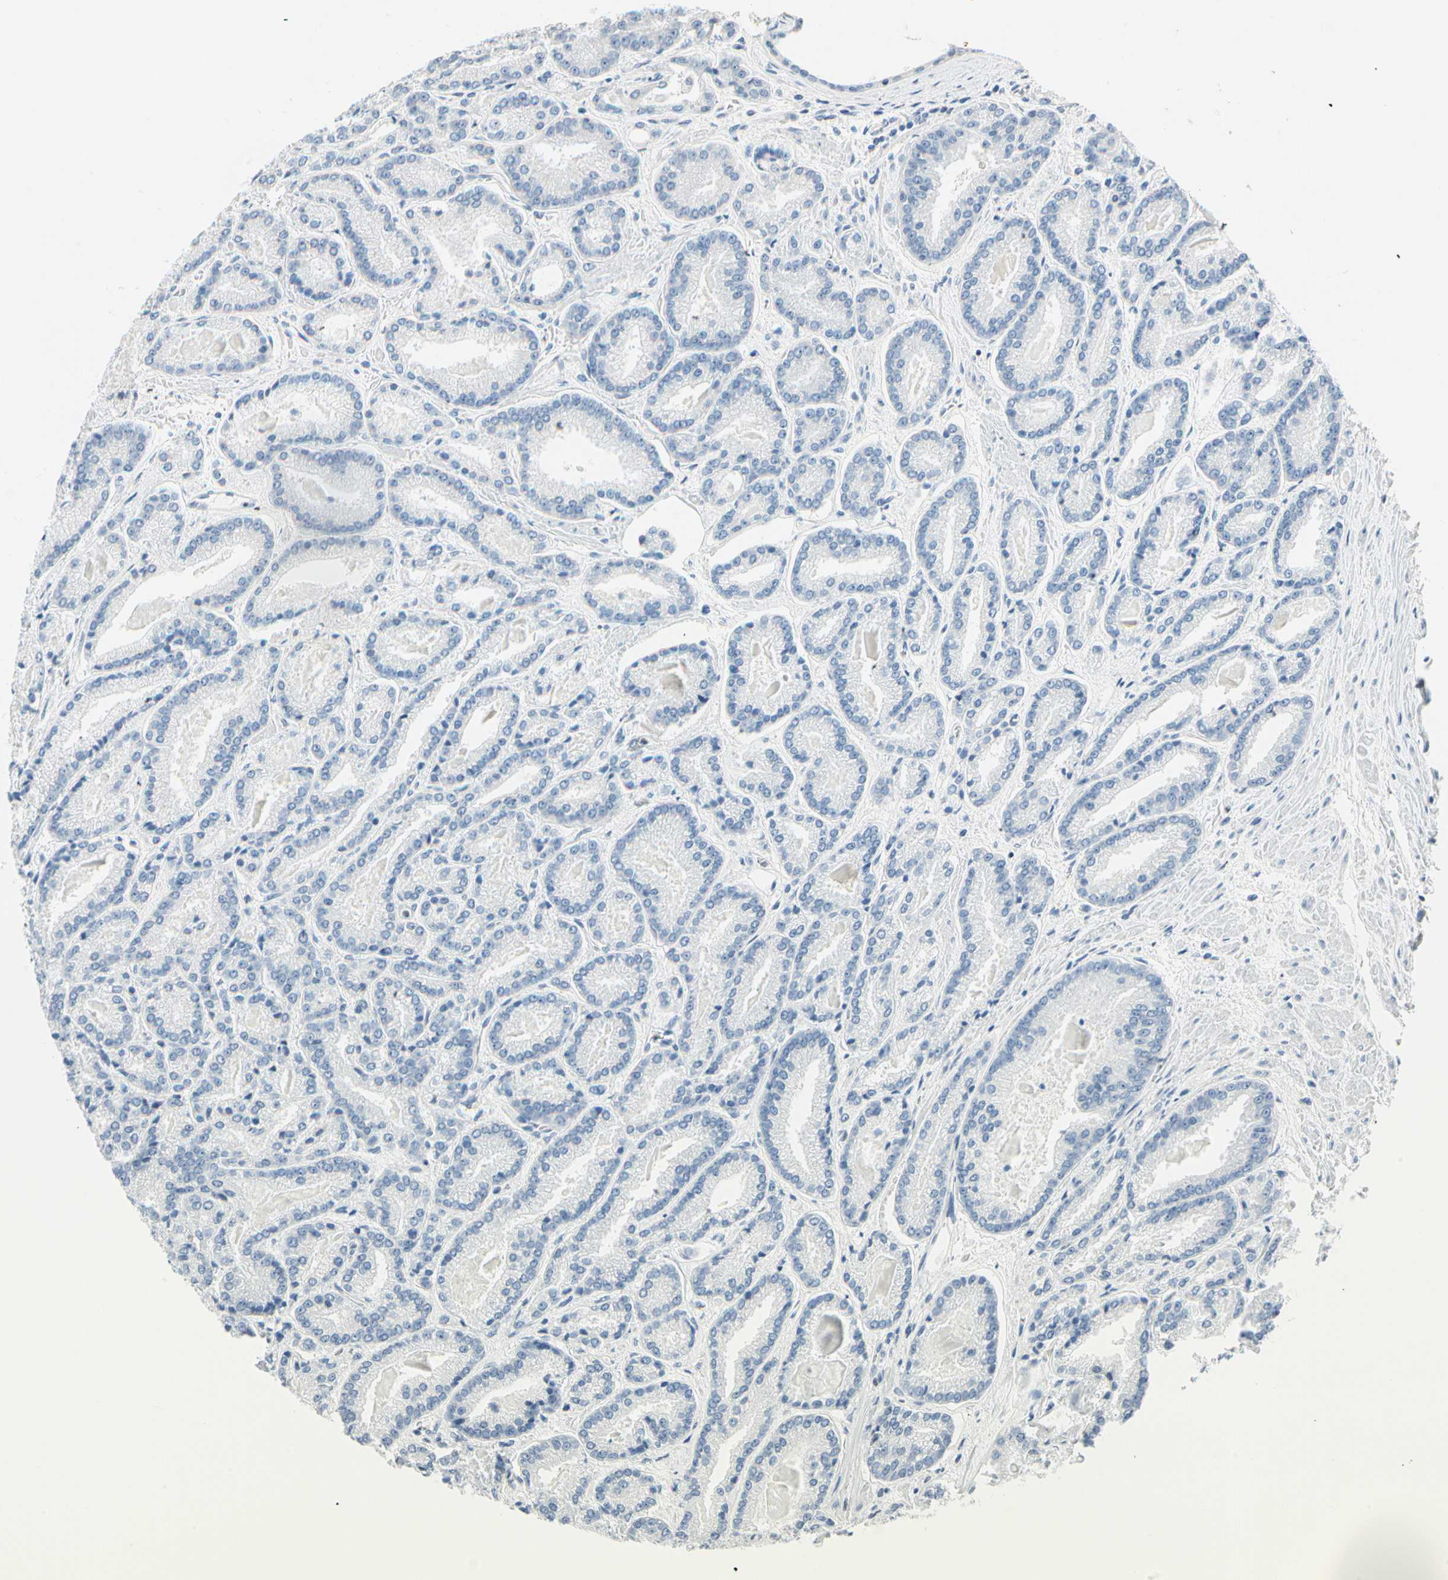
{"staining": {"intensity": "negative", "quantity": "none", "location": "none"}, "tissue": "prostate cancer", "cell_type": "Tumor cells", "image_type": "cancer", "snomed": [{"axis": "morphology", "description": "Adenocarcinoma, Low grade"}, {"axis": "topography", "description": "Prostate"}], "caption": "High power microscopy photomicrograph of an immunohistochemistry (IHC) photomicrograph of prostate adenocarcinoma (low-grade), revealing no significant positivity in tumor cells.", "gene": "MLLT10", "patient": {"sex": "male", "age": 59}}